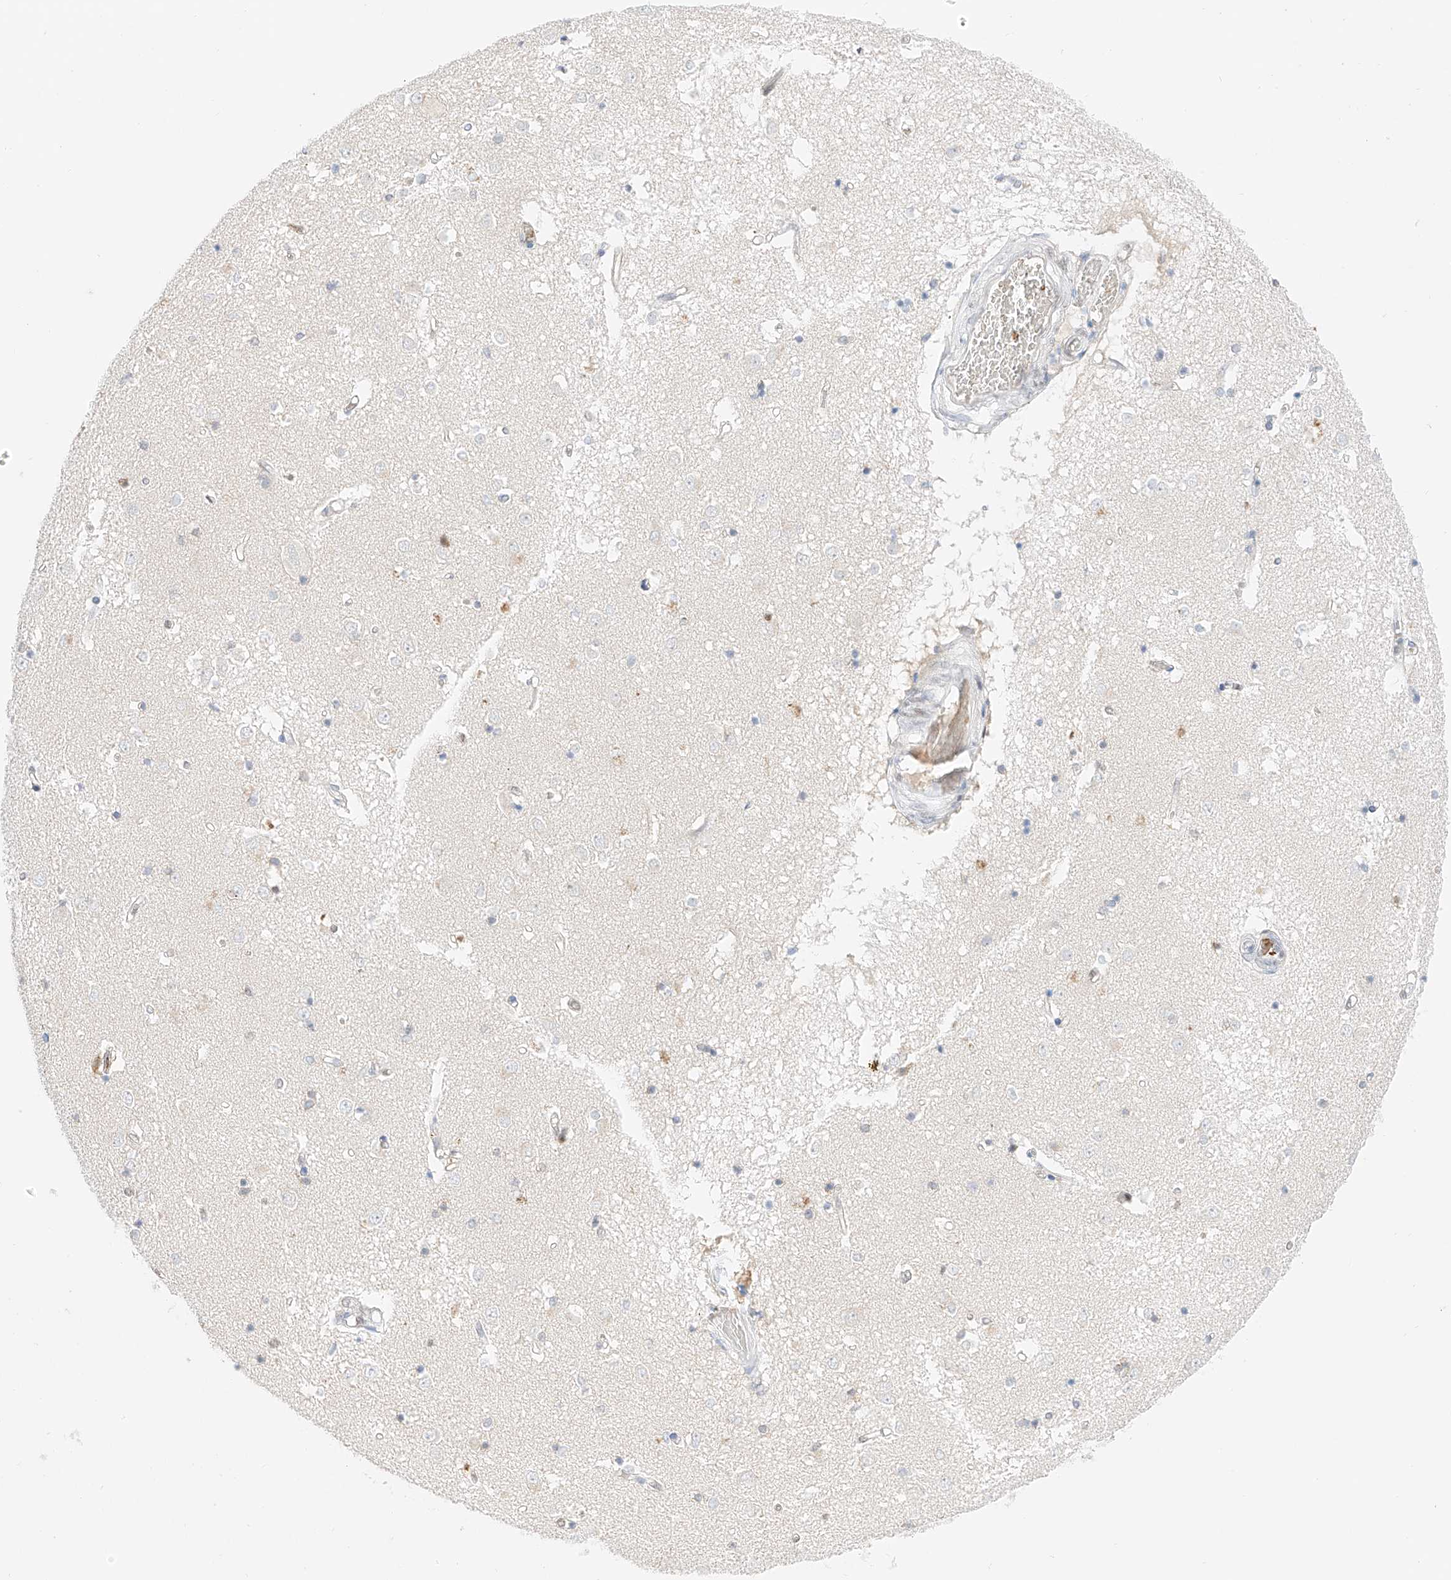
{"staining": {"intensity": "moderate", "quantity": "25%-75%", "location": "nuclear"}, "tissue": "caudate", "cell_type": "Glial cells", "image_type": "normal", "snomed": [{"axis": "morphology", "description": "Normal tissue, NOS"}, {"axis": "topography", "description": "Lateral ventricle wall"}], "caption": "Moderate nuclear staining for a protein is seen in about 25%-75% of glial cells of normal caudate using immunohistochemistry (IHC).", "gene": "APIP", "patient": {"sex": "male", "age": 45}}